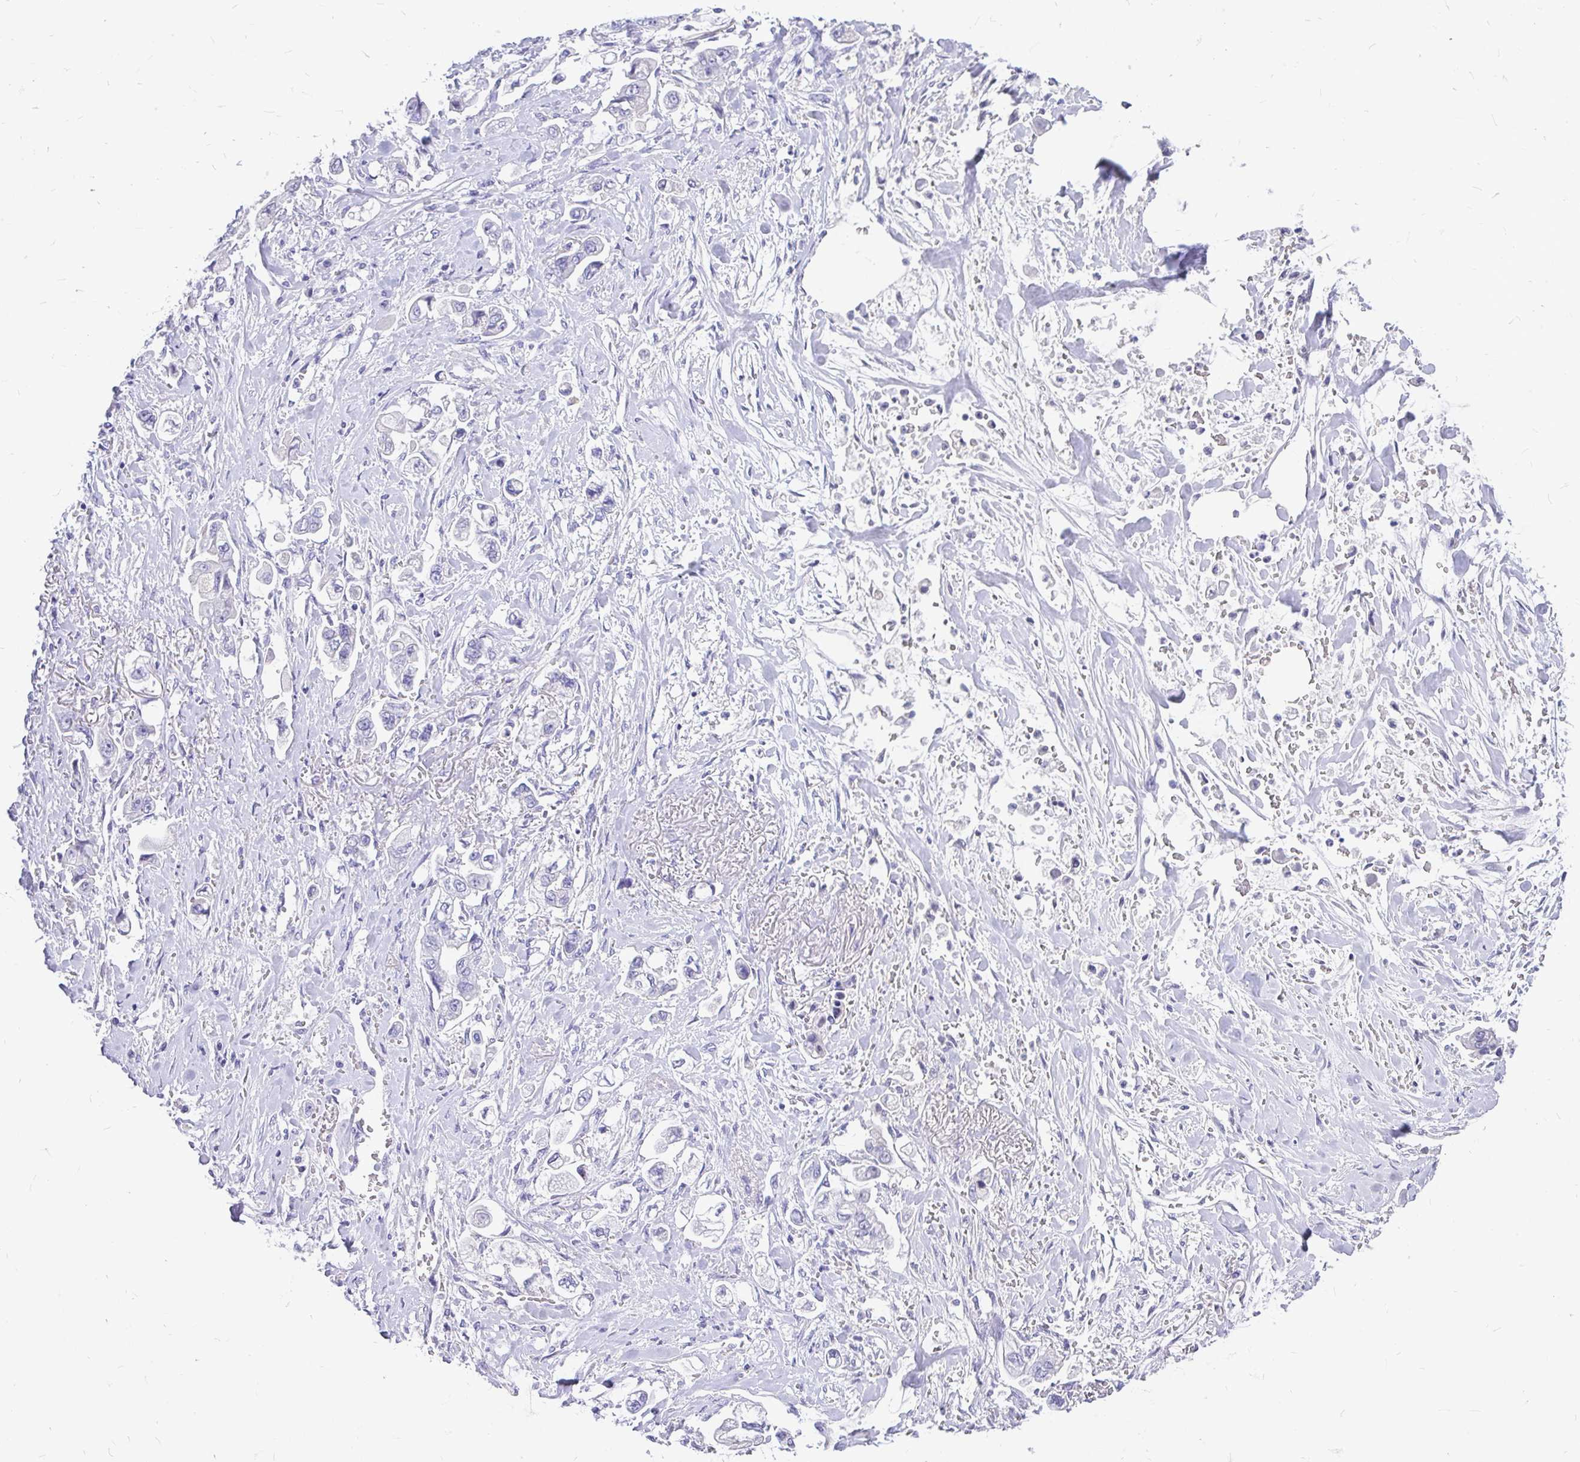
{"staining": {"intensity": "negative", "quantity": "none", "location": "none"}, "tissue": "stomach cancer", "cell_type": "Tumor cells", "image_type": "cancer", "snomed": [{"axis": "morphology", "description": "Adenocarcinoma, NOS"}, {"axis": "topography", "description": "Stomach"}], "caption": "This is an immunohistochemistry image of human stomach adenocarcinoma. There is no positivity in tumor cells.", "gene": "MAP1LC3A", "patient": {"sex": "male", "age": 62}}